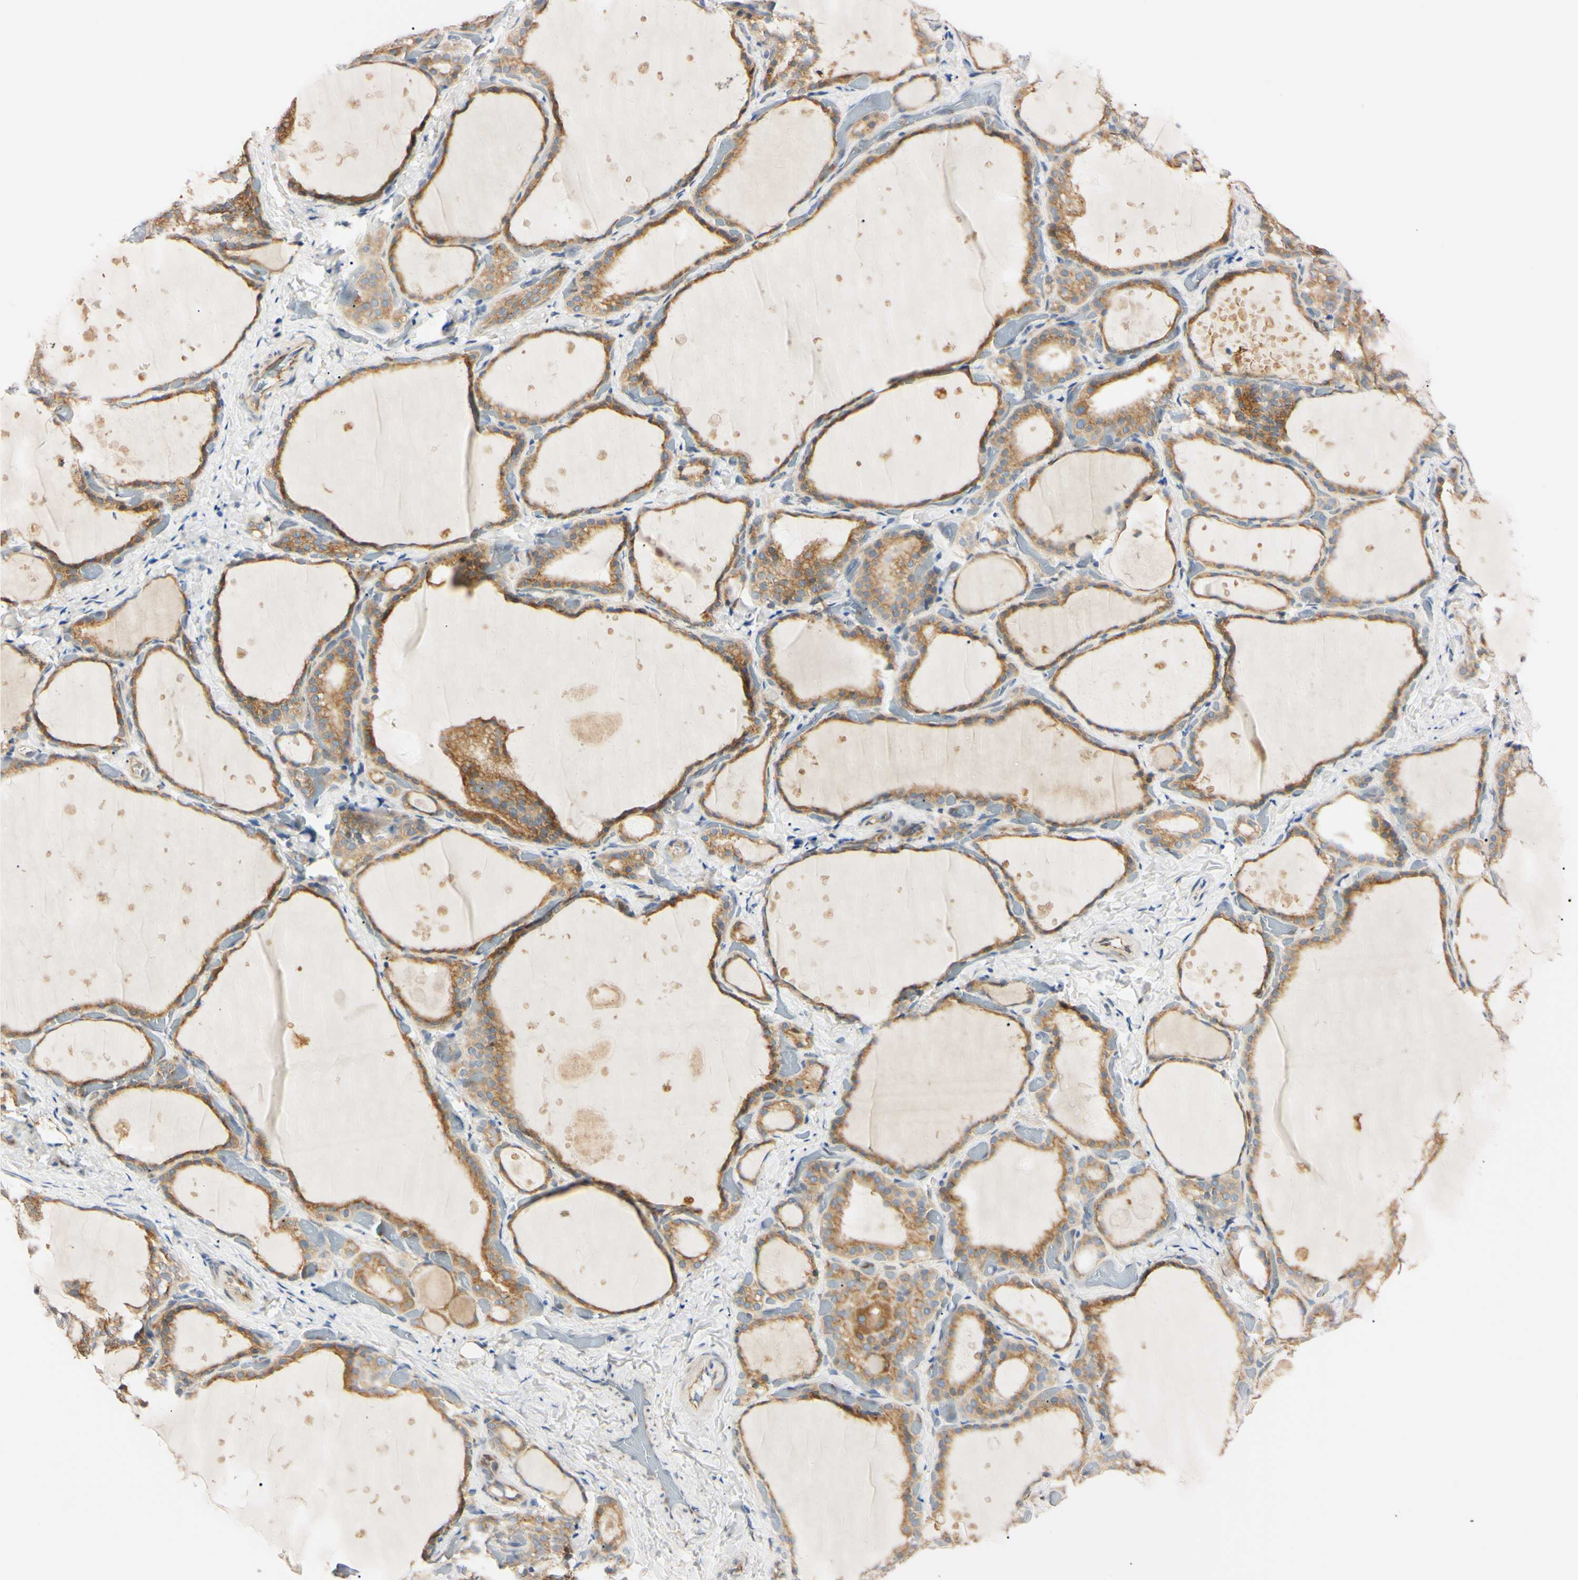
{"staining": {"intensity": "moderate", "quantity": ">75%", "location": "cytoplasmic/membranous"}, "tissue": "thyroid gland", "cell_type": "Glandular cells", "image_type": "normal", "snomed": [{"axis": "morphology", "description": "Normal tissue, NOS"}, {"axis": "topography", "description": "Thyroid gland"}], "caption": "Moderate cytoplasmic/membranous expression is present in about >75% of glandular cells in benign thyroid gland.", "gene": "IER3IP1", "patient": {"sex": "female", "age": 44}}